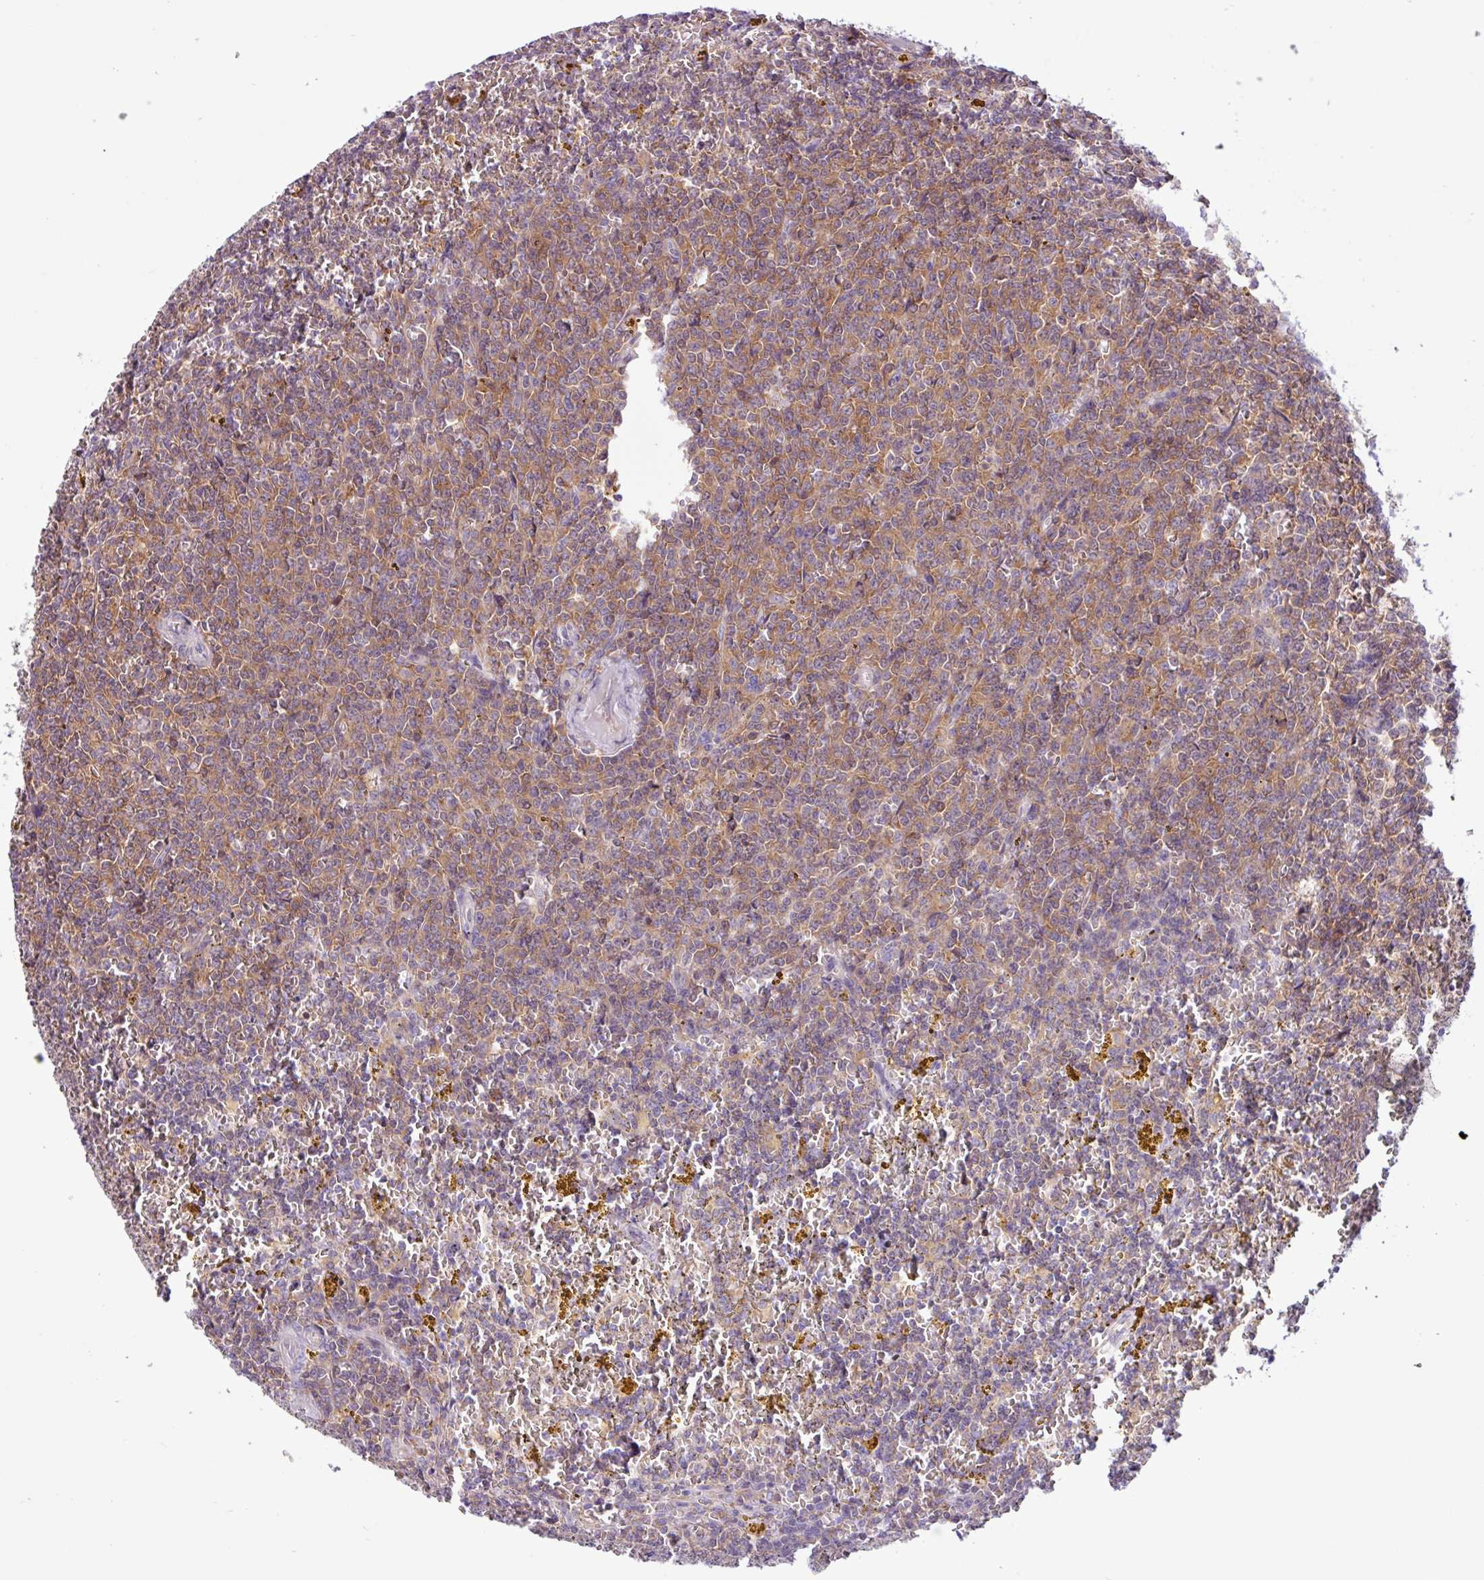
{"staining": {"intensity": "moderate", "quantity": "25%-75%", "location": "cytoplasmic/membranous"}, "tissue": "lymphoma", "cell_type": "Tumor cells", "image_type": "cancer", "snomed": [{"axis": "morphology", "description": "Malignant lymphoma, non-Hodgkin's type, Low grade"}, {"axis": "topography", "description": "Spleen"}, {"axis": "topography", "description": "Lymph node"}], "caption": "Lymphoma tissue reveals moderate cytoplasmic/membranous positivity in about 25%-75% of tumor cells", "gene": "ACTR3", "patient": {"sex": "female", "age": 66}}